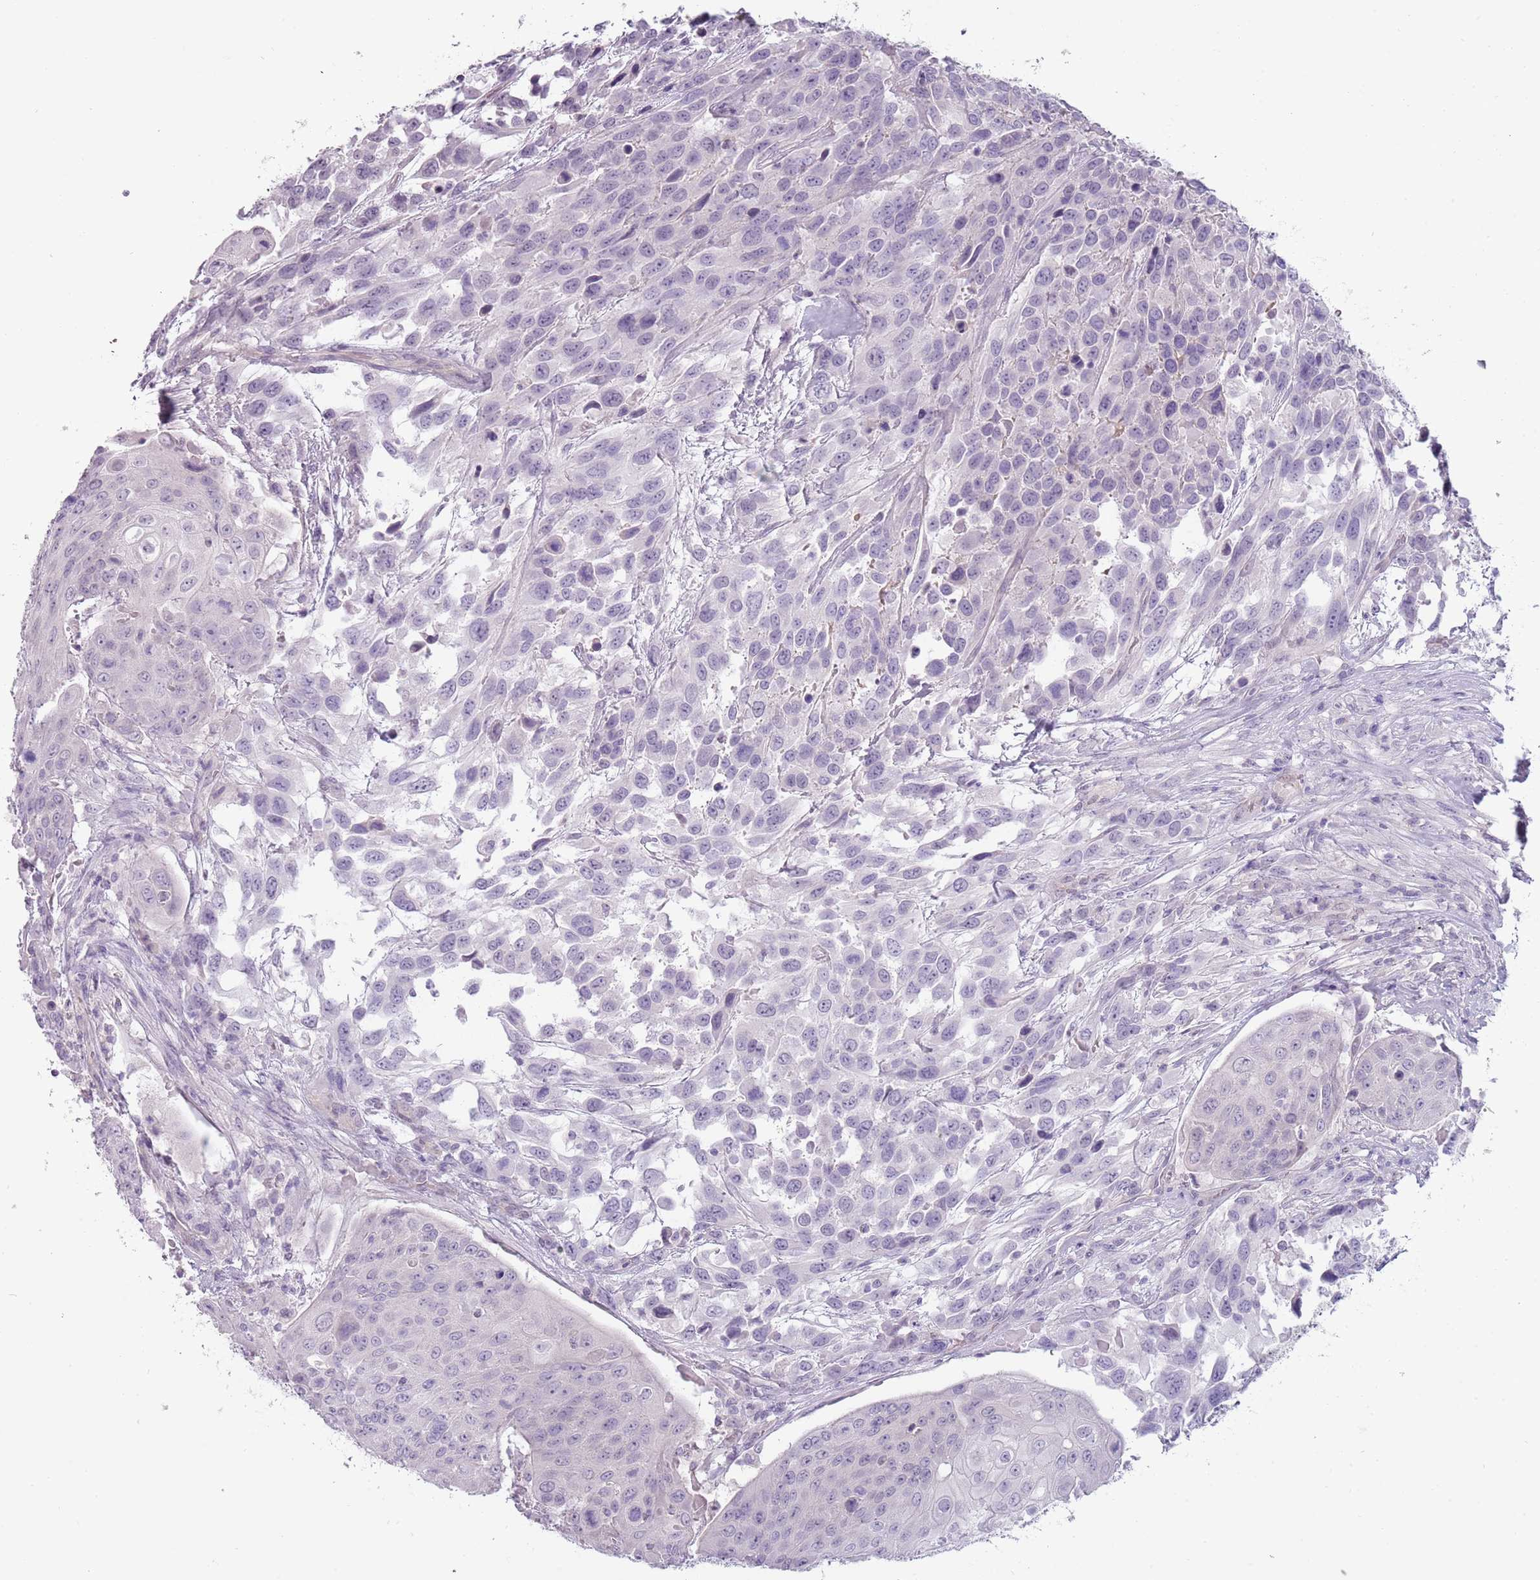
{"staining": {"intensity": "negative", "quantity": "none", "location": "none"}, "tissue": "urothelial cancer", "cell_type": "Tumor cells", "image_type": "cancer", "snomed": [{"axis": "morphology", "description": "Urothelial carcinoma, High grade"}, {"axis": "topography", "description": "Urinary bladder"}], "caption": "Tumor cells are negative for protein expression in human urothelial cancer.", "gene": "RFX2", "patient": {"sex": "female", "age": 70}}